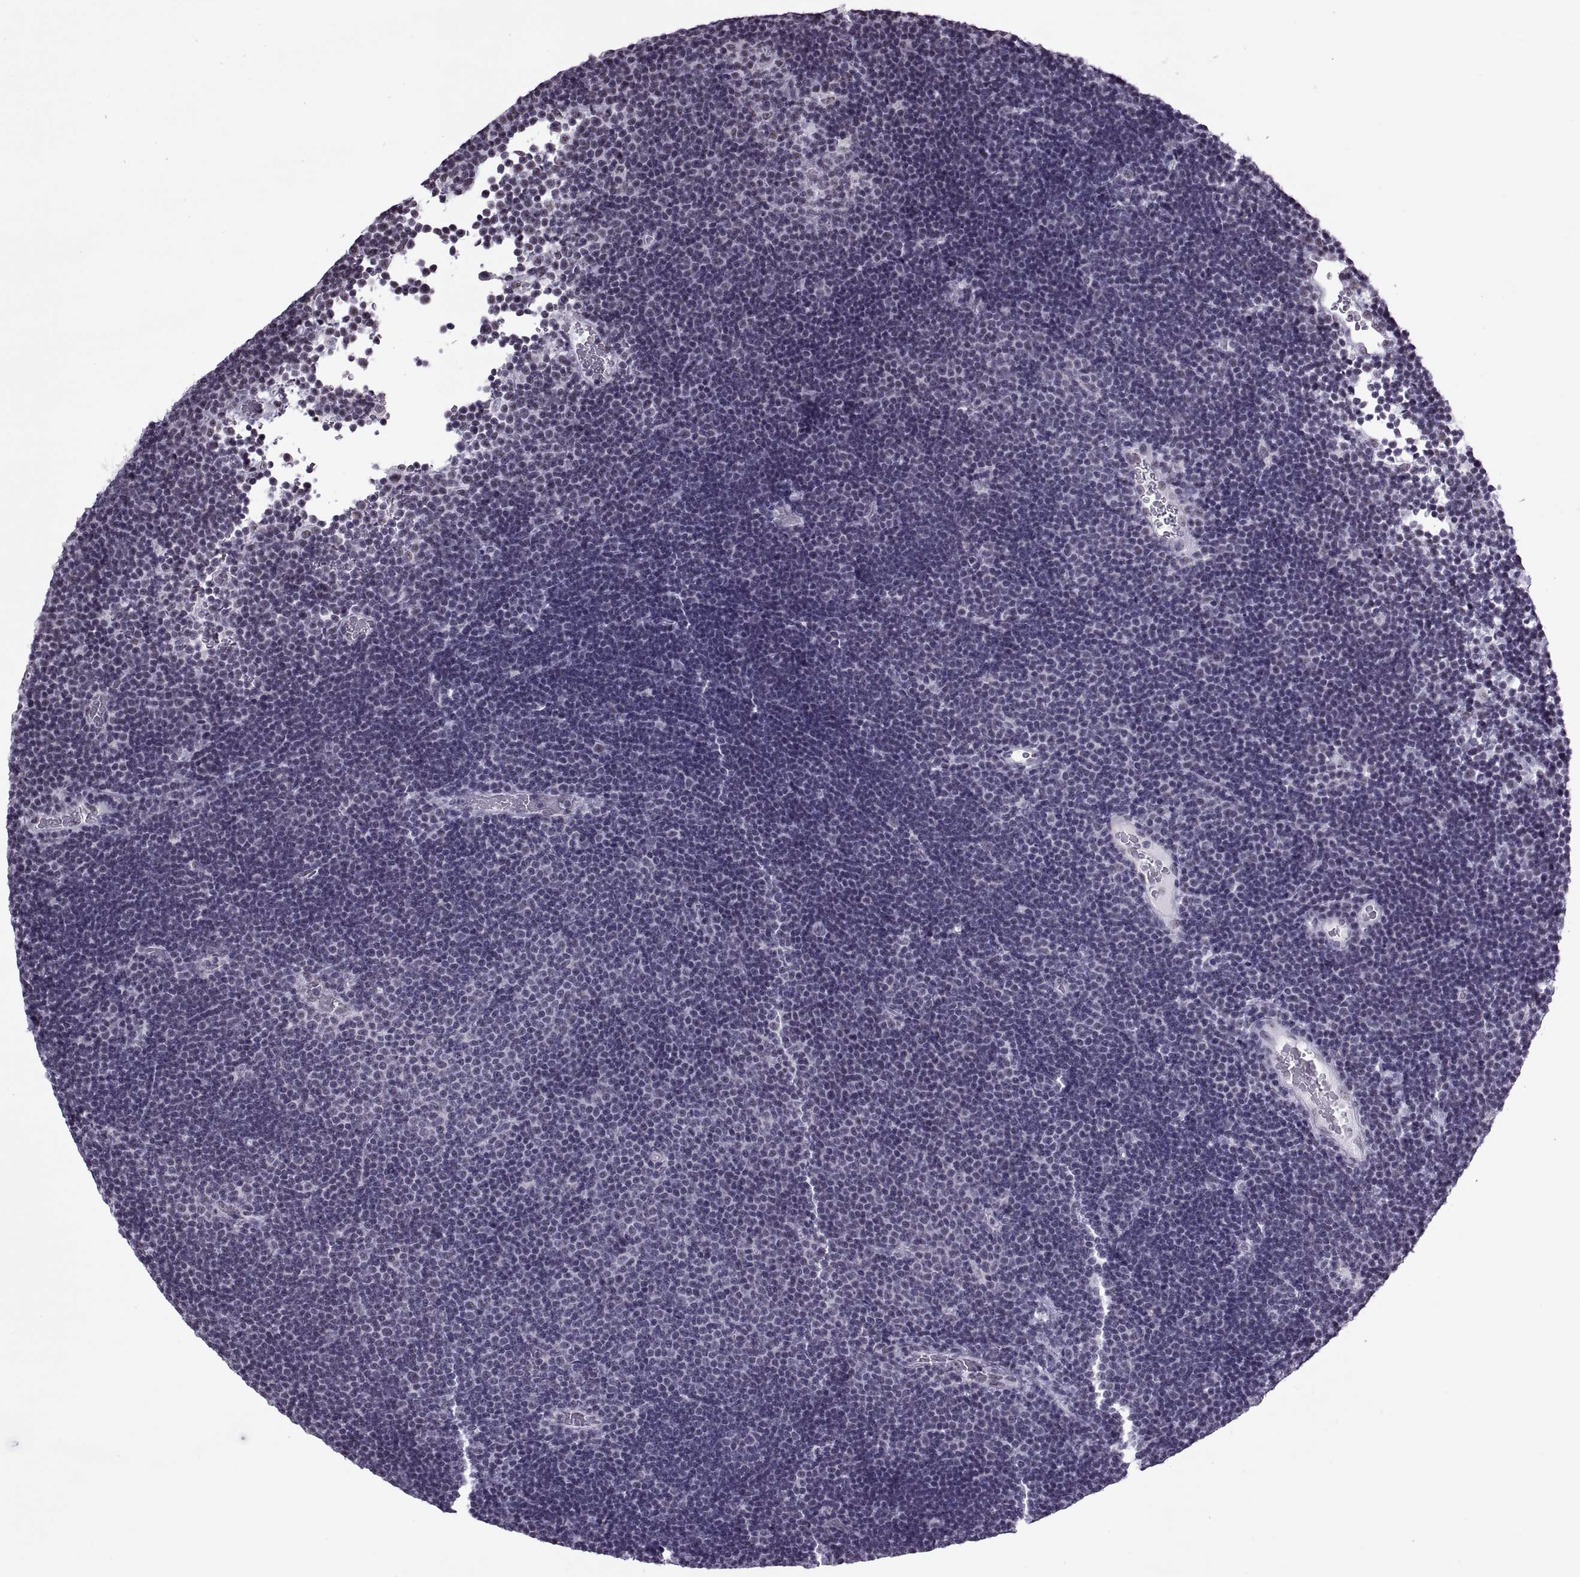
{"staining": {"intensity": "negative", "quantity": "none", "location": "none"}, "tissue": "lymphoma", "cell_type": "Tumor cells", "image_type": "cancer", "snomed": [{"axis": "morphology", "description": "Malignant lymphoma, non-Hodgkin's type, Low grade"}, {"axis": "topography", "description": "Brain"}], "caption": "This image is of lymphoma stained with IHC to label a protein in brown with the nuclei are counter-stained blue. There is no expression in tumor cells. (IHC, brightfield microscopy, high magnification).", "gene": "MAGEA4", "patient": {"sex": "female", "age": 66}}